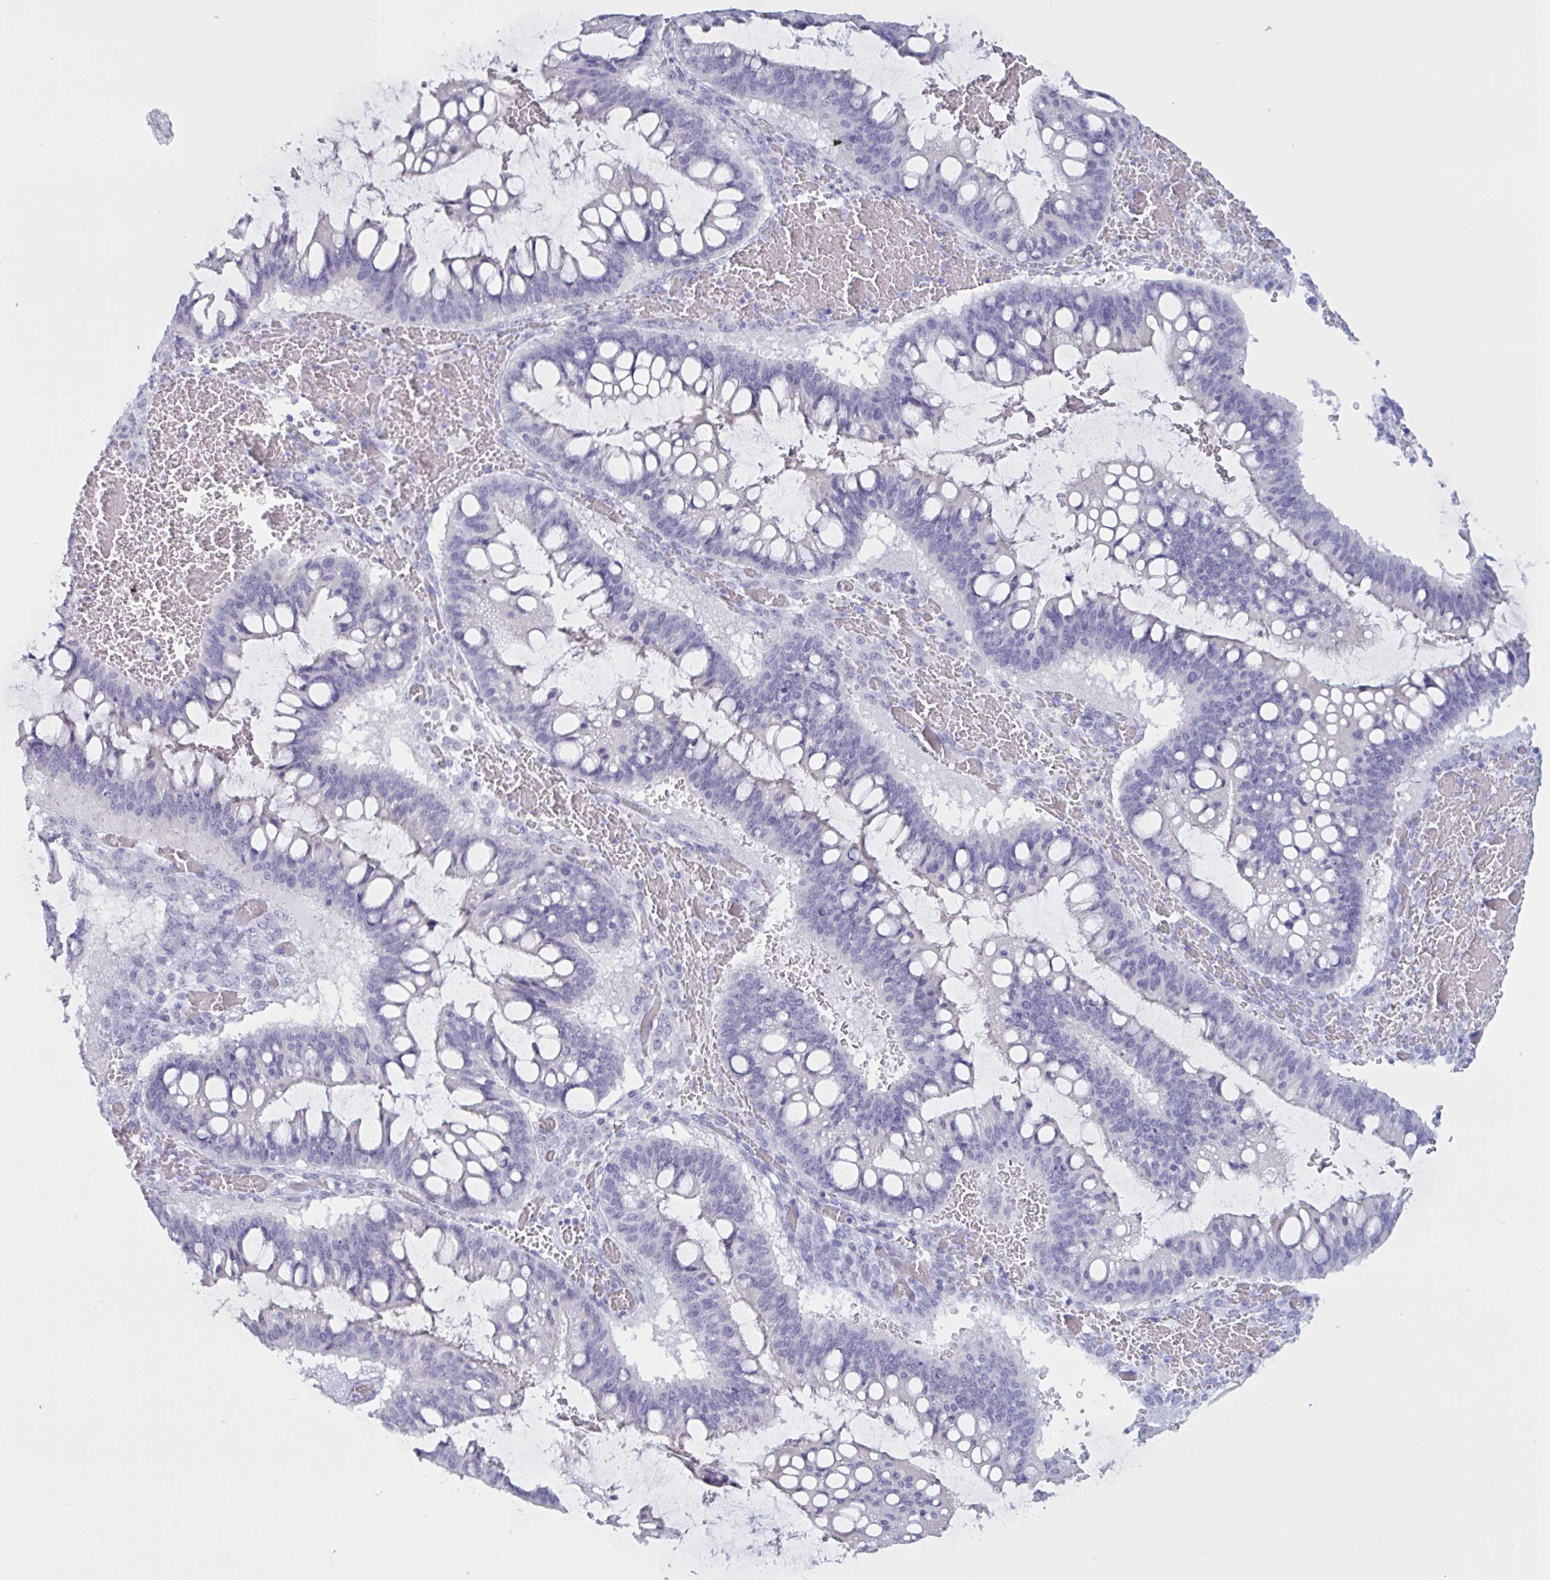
{"staining": {"intensity": "negative", "quantity": "none", "location": "none"}, "tissue": "ovarian cancer", "cell_type": "Tumor cells", "image_type": "cancer", "snomed": [{"axis": "morphology", "description": "Cystadenocarcinoma, mucinous, NOS"}, {"axis": "topography", "description": "Ovary"}], "caption": "Immunohistochemical staining of ovarian mucinous cystadenocarcinoma shows no significant expression in tumor cells. The staining is performed using DAB (3,3'-diaminobenzidine) brown chromogen with nuclei counter-stained in using hematoxylin.", "gene": "BBS10", "patient": {"sex": "female", "age": 73}}